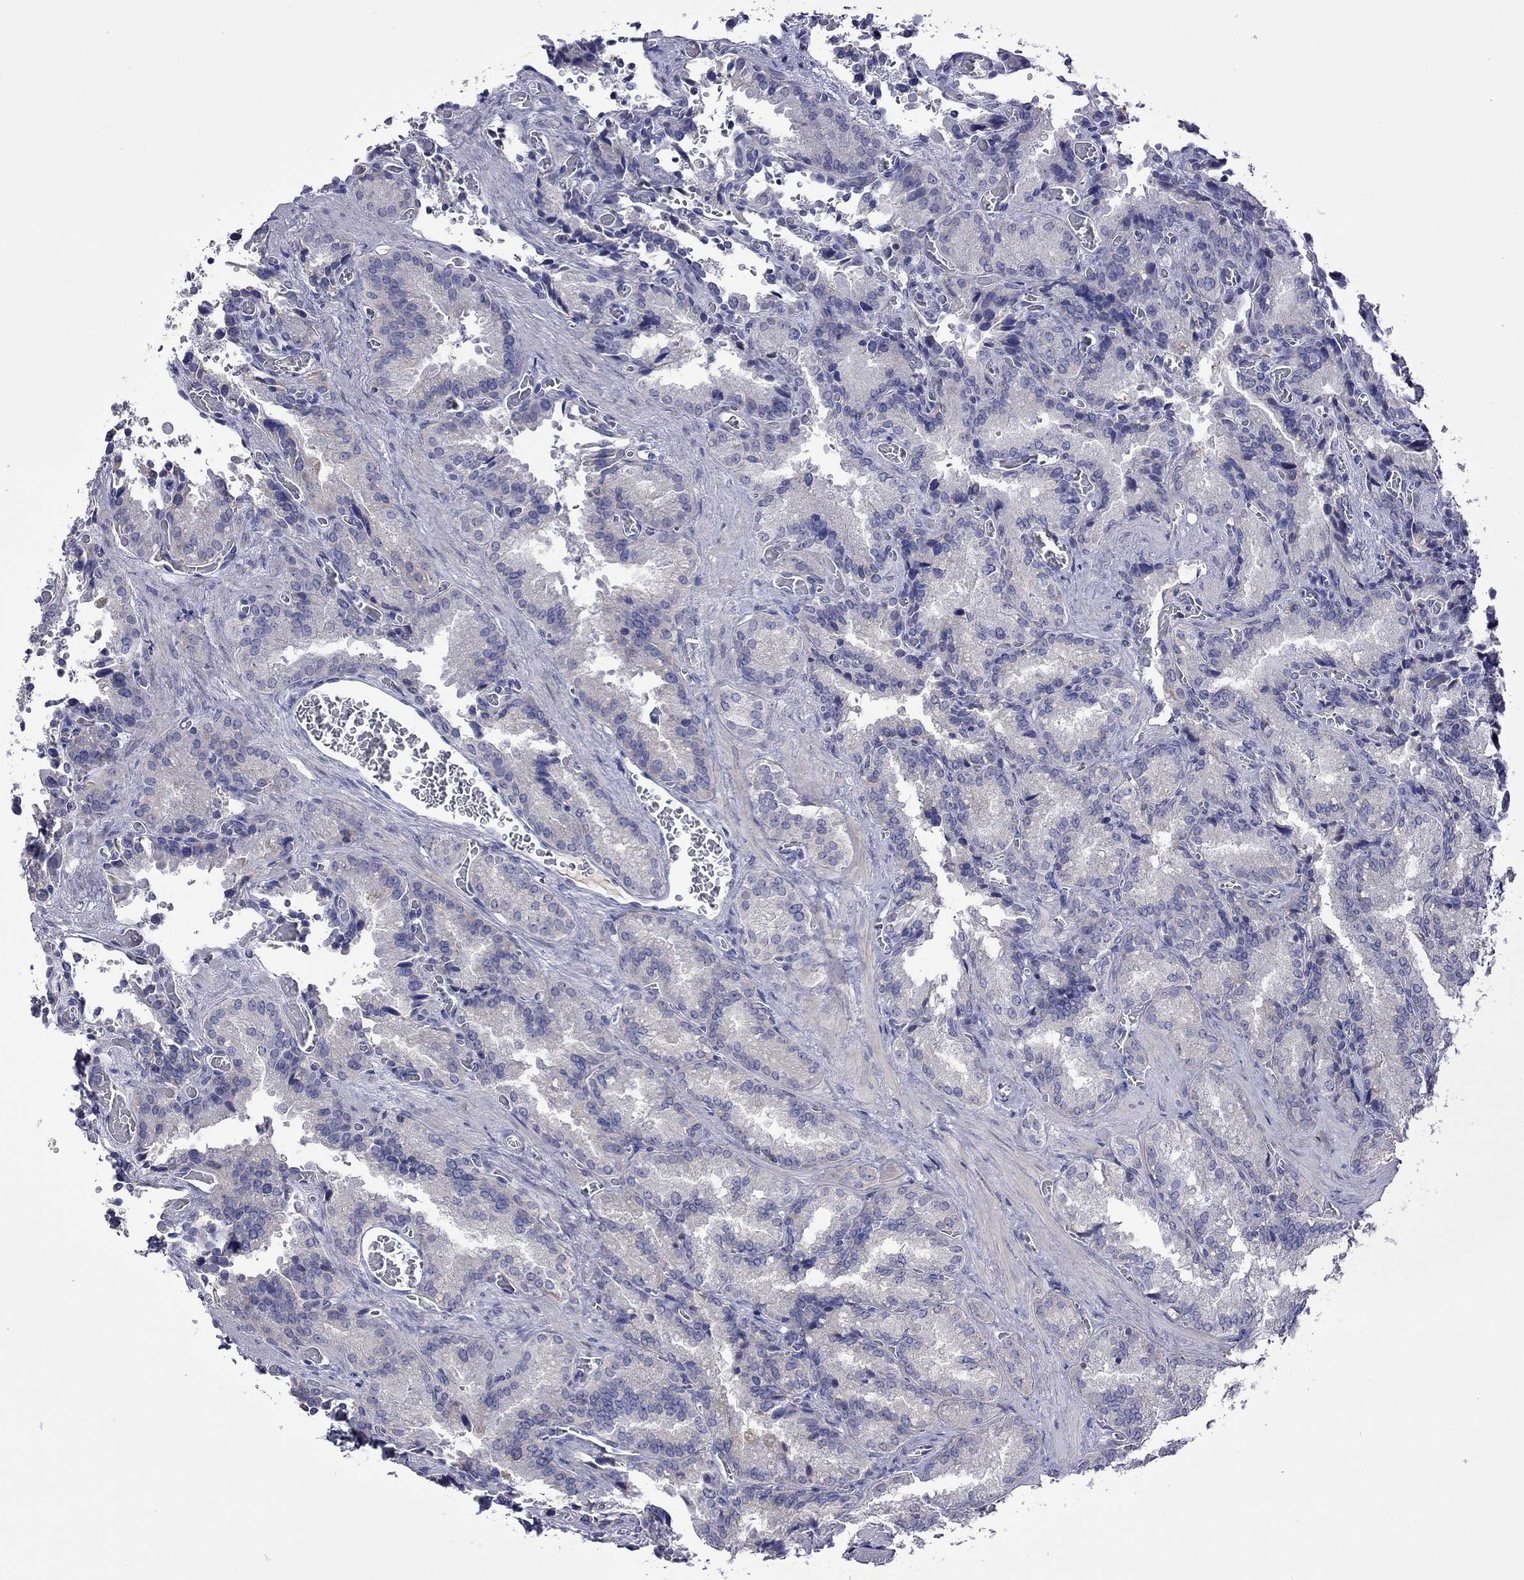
{"staining": {"intensity": "negative", "quantity": "none", "location": "none"}, "tissue": "seminal vesicle", "cell_type": "Glandular cells", "image_type": "normal", "snomed": [{"axis": "morphology", "description": "Normal tissue, NOS"}, {"axis": "topography", "description": "Seminal veicle"}], "caption": "Immunohistochemistry of unremarkable seminal vesicle exhibits no staining in glandular cells.", "gene": "STAR", "patient": {"sex": "male", "age": 37}}